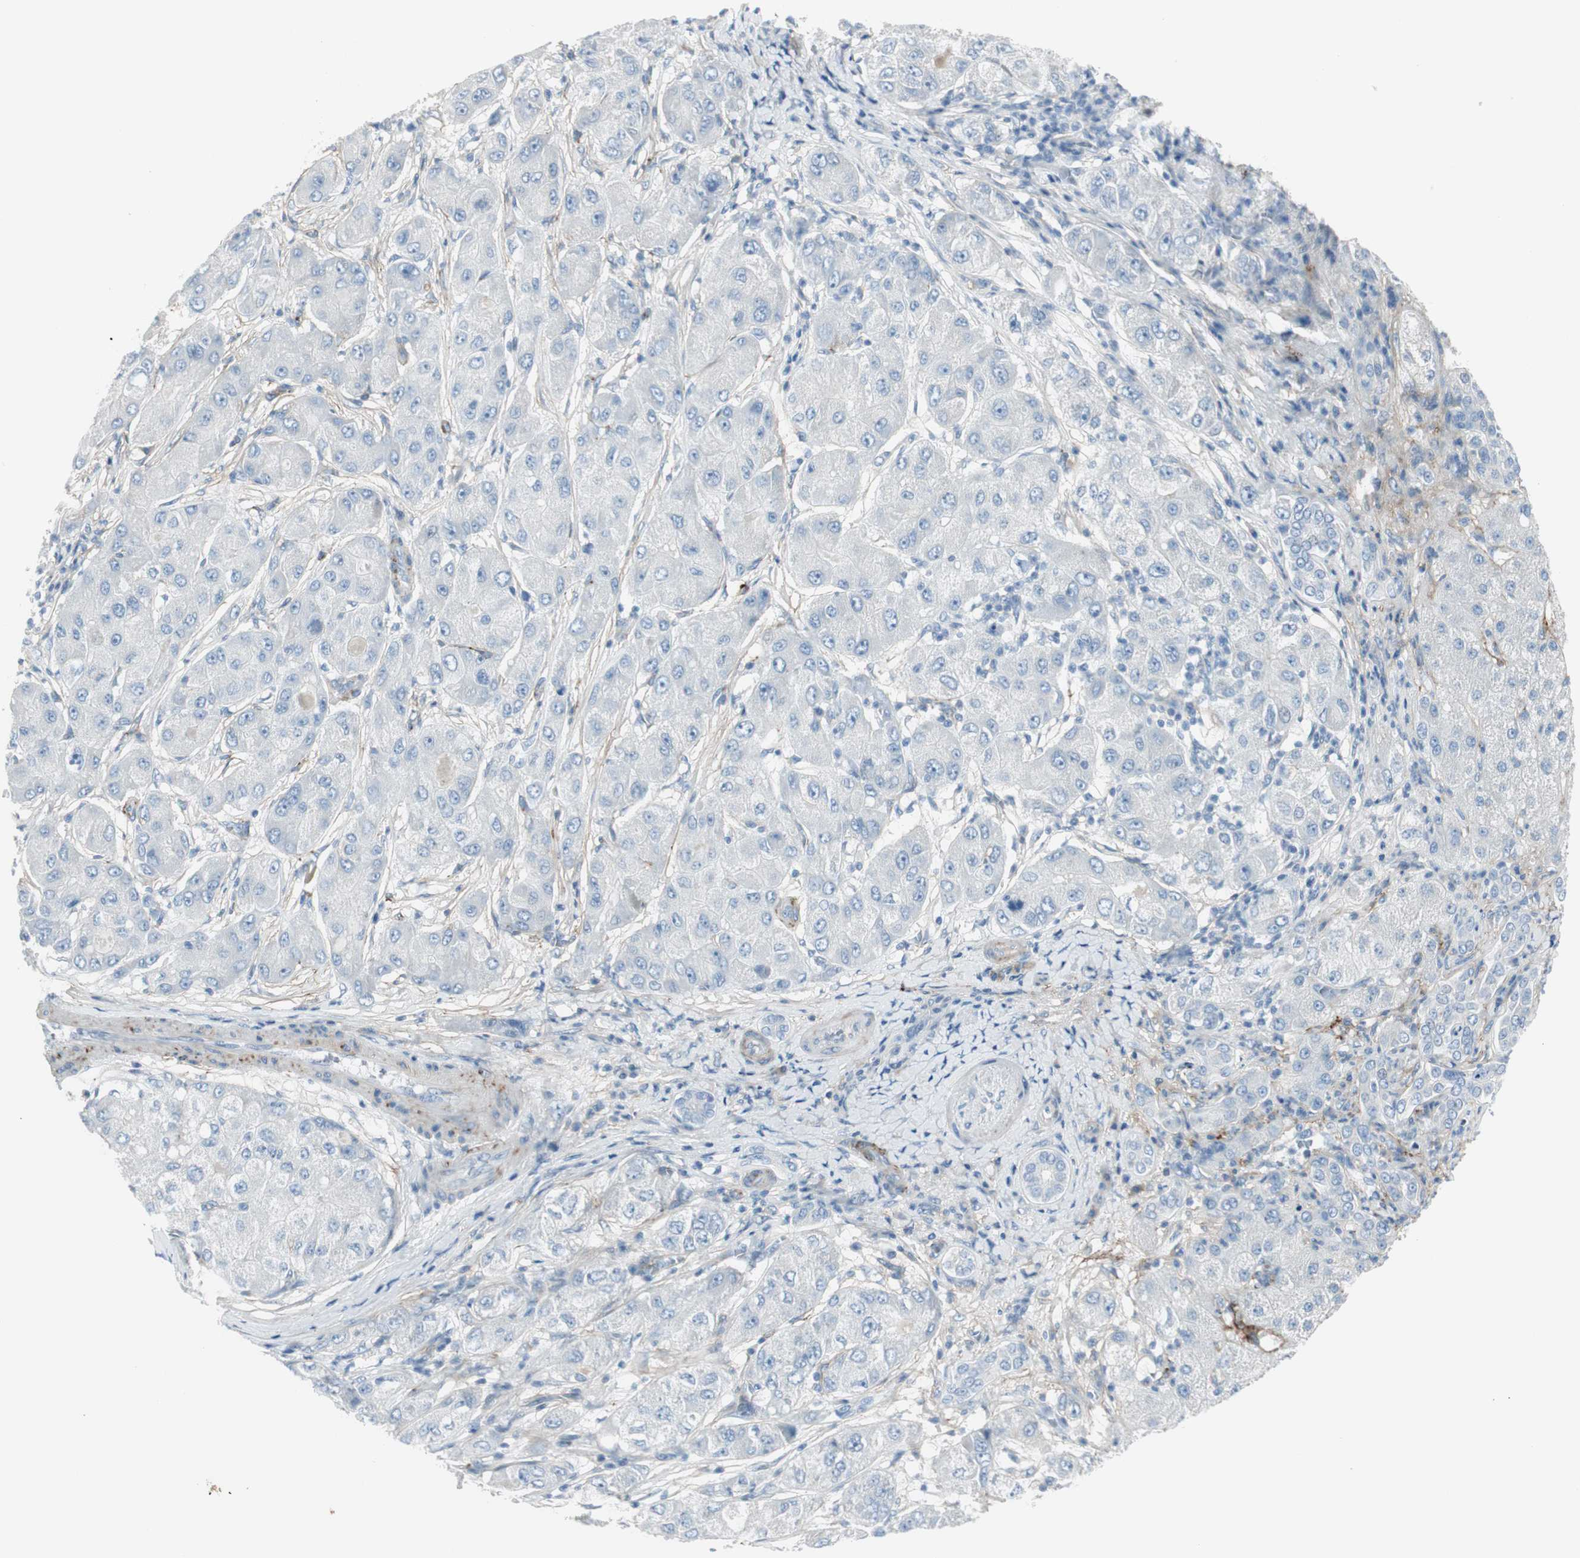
{"staining": {"intensity": "negative", "quantity": "none", "location": "none"}, "tissue": "liver cancer", "cell_type": "Tumor cells", "image_type": "cancer", "snomed": [{"axis": "morphology", "description": "Carcinoma, Hepatocellular, NOS"}, {"axis": "topography", "description": "Liver"}], "caption": "High power microscopy photomicrograph of an immunohistochemistry (IHC) image of liver hepatocellular carcinoma, revealing no significant staining in tumor cells. Brightfield microscopy of immunohistochemistry stained with DAB (brown) and hematoxylin (blue), captured at high magnification.", "gene": "CACNA2D1", "patient": {"sex": "male", "age": 80}}